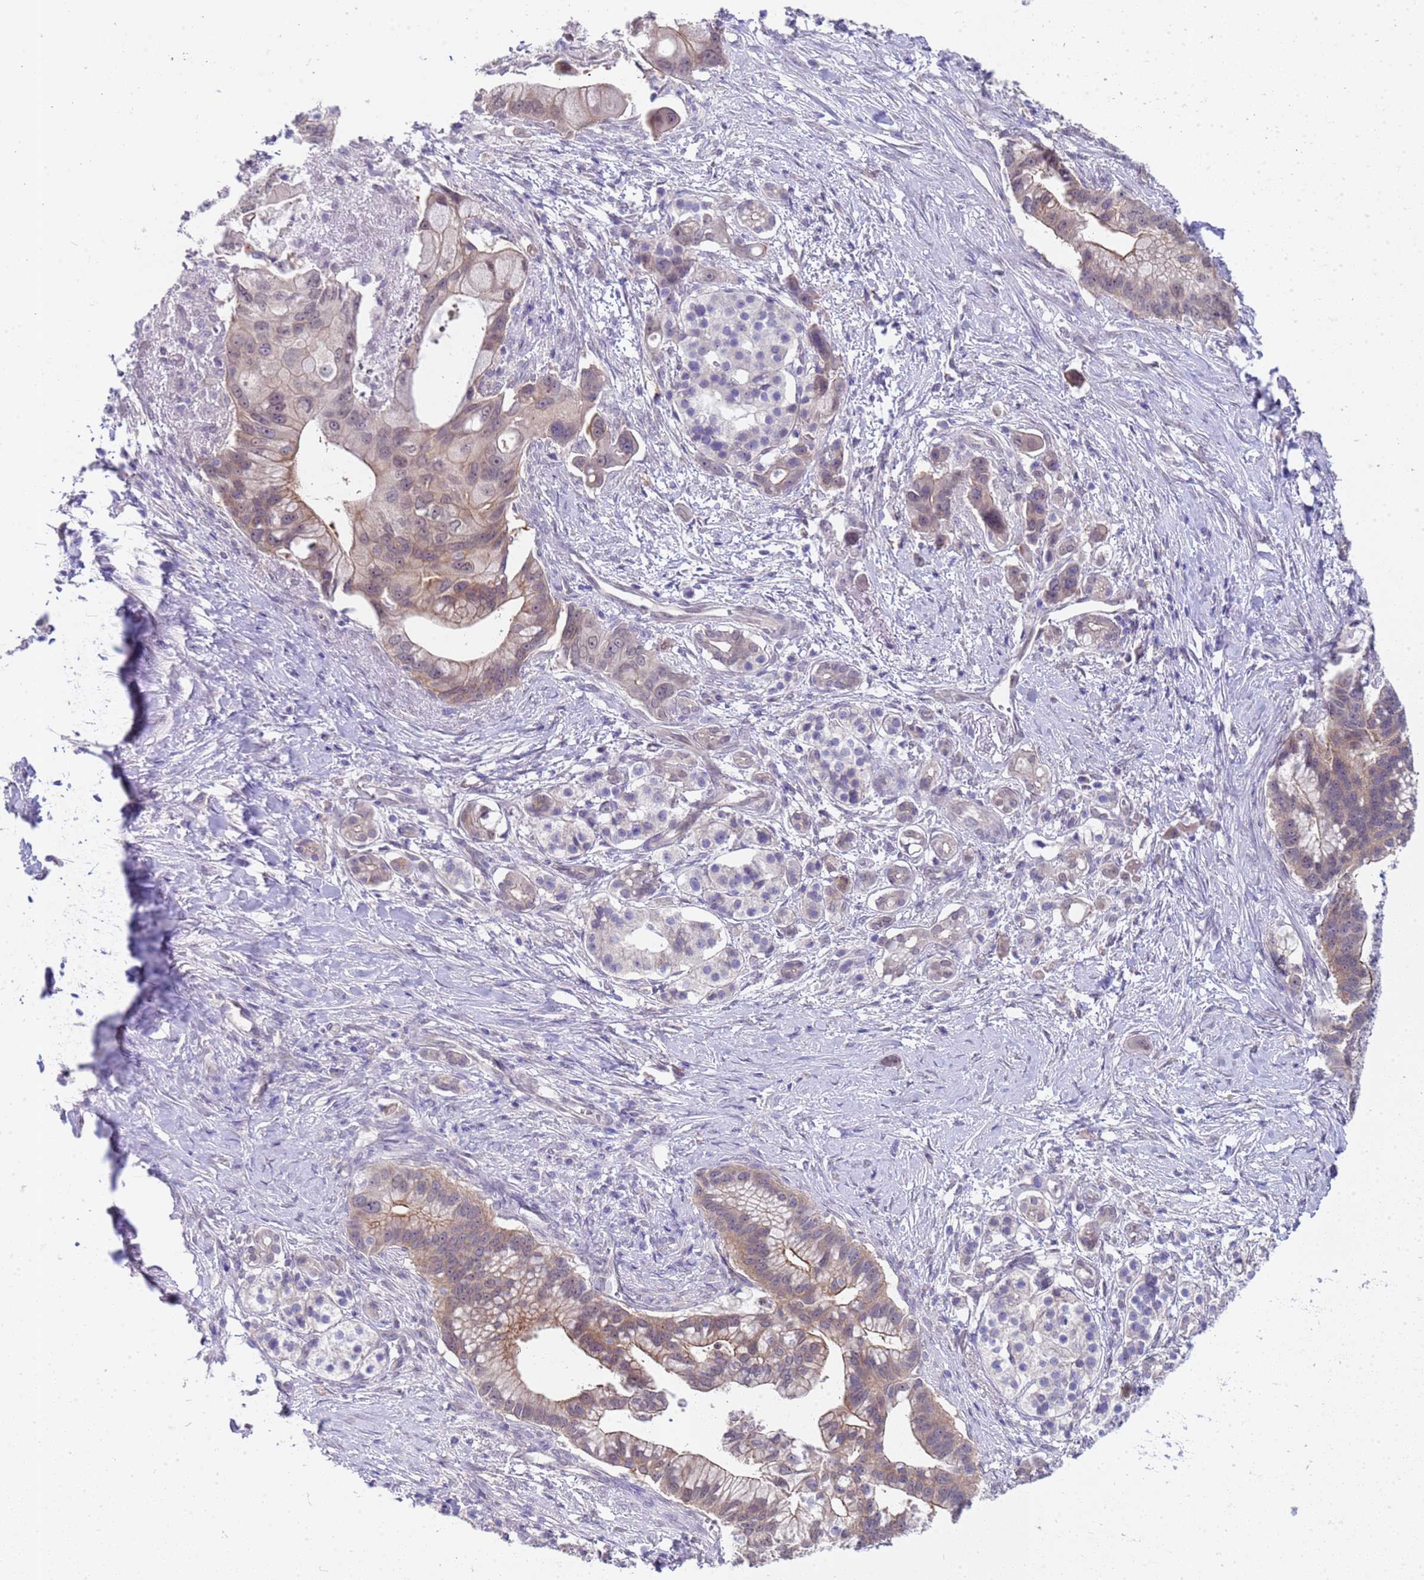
{"staining": {"intensity": "weak", "quantity": ">75%", "location": "cytoplasmic/membranous,nuclear"}, "tissue": "pancreatic cancer", "cell_type": "Tumor cells", "image_type": "cancer", "snomed": [{"axis": "morphology", "description": "Adenocarcinoma, NOS"}, {"axis": "topography", "description": "Pancreas"}], "caption": "Weak cytoplasmic/membranous and nuclear protein positivity is present in approximately >75% of tumor cells in adenocarcinoma (pancreatic).", "gene": "TRMT10A", "patient": {"sex": "male", "age": 68}}